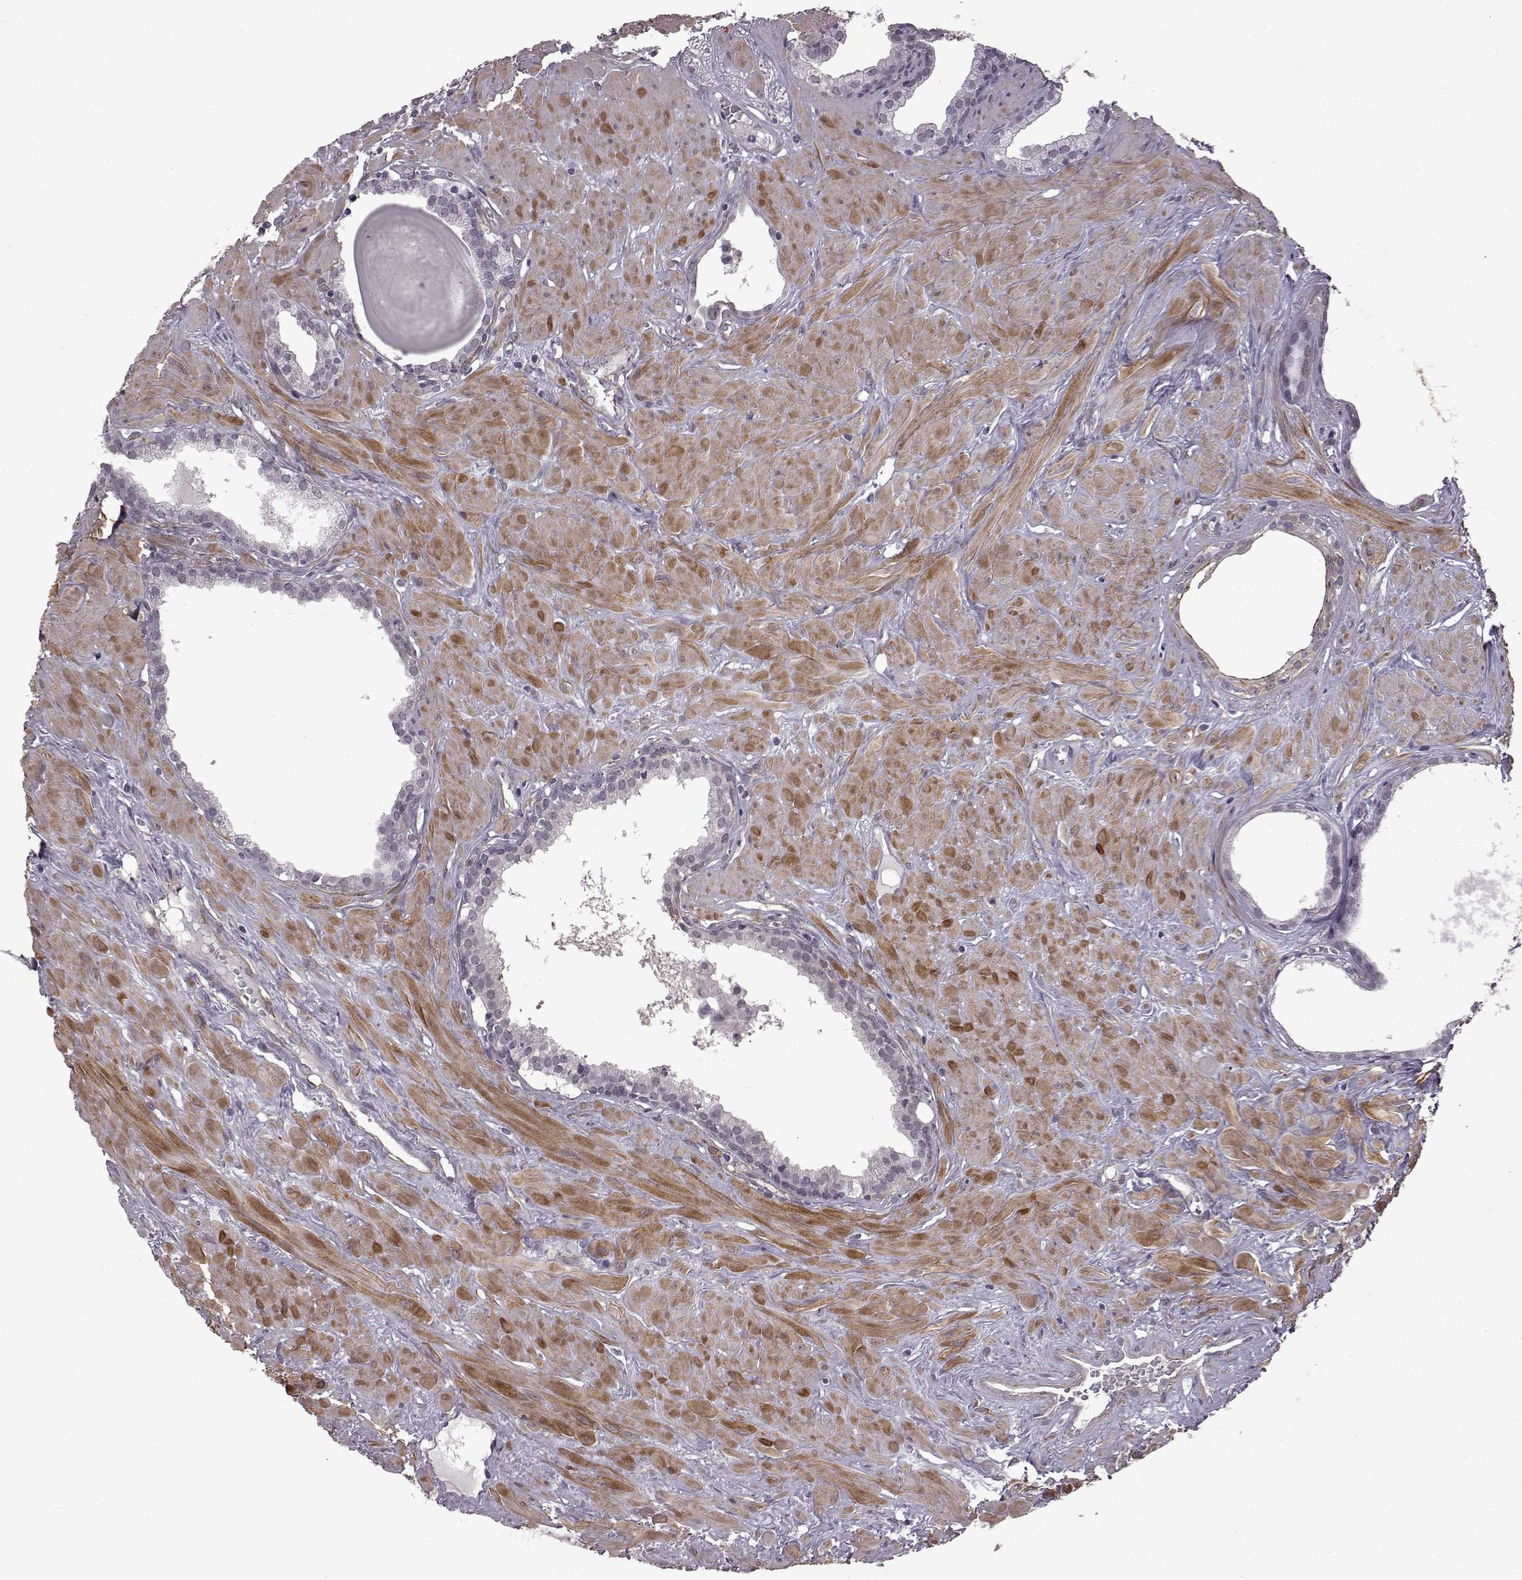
{"staining": {"intensity": "negative", "quantity": "none", "location": "none"}, "tissue": "prostate", "cell_type": "Glandular cells", "image_type": "normal", "snomed": [{"axis": "morphology", "description": "Normal tissue, NOS"}, {"axis": "topography", "description": "Prostate"}], "caption": "DAB immunohistochemical staining of unremarkable human prostate displays no significant expression in glandular cells.", "gene": "SYNPO2", "patient": {"sex": "male", "age": 48}}